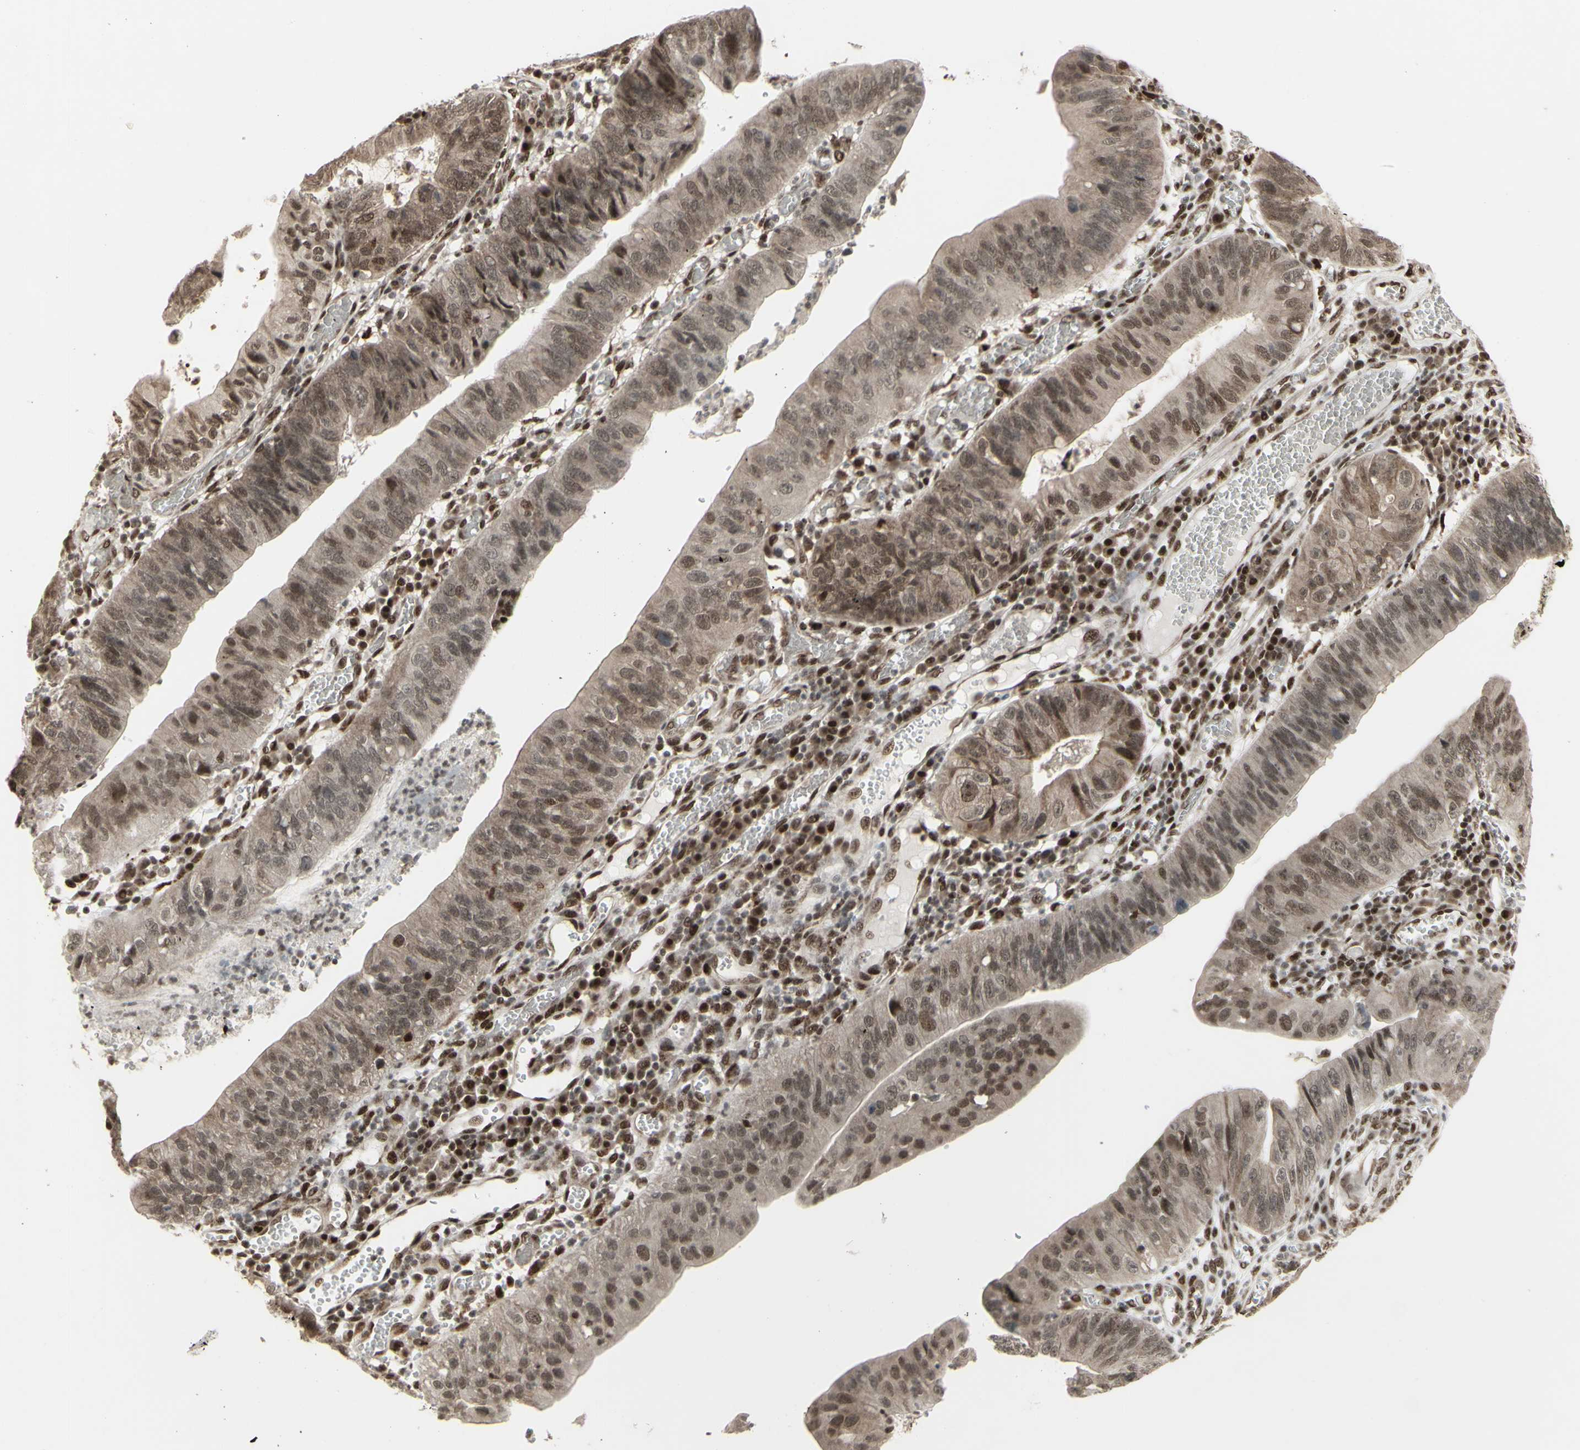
{"staining": {"intensity": "moderate", "quantity": ">75%", "location": "cytoplasmic/membranous,nuclear"}, "tissue": "stomach cancer", "cell_type": "Tumor cells", "image_type": "cancer", "snomed": [{"axis": "morphology", "description": "Adenocarcinoma, NOS"}, {"axis": "topography", "description": "Stomach"}], "caption": "Tumor cells exhibit medium levels of moderate cytoplasmic/membranous and nuclear expression in about >75% of cells in stomach cancer (adenocarcinoma).", "gene": "CBX1", "patient": {"sex": "male", "age": 59}}